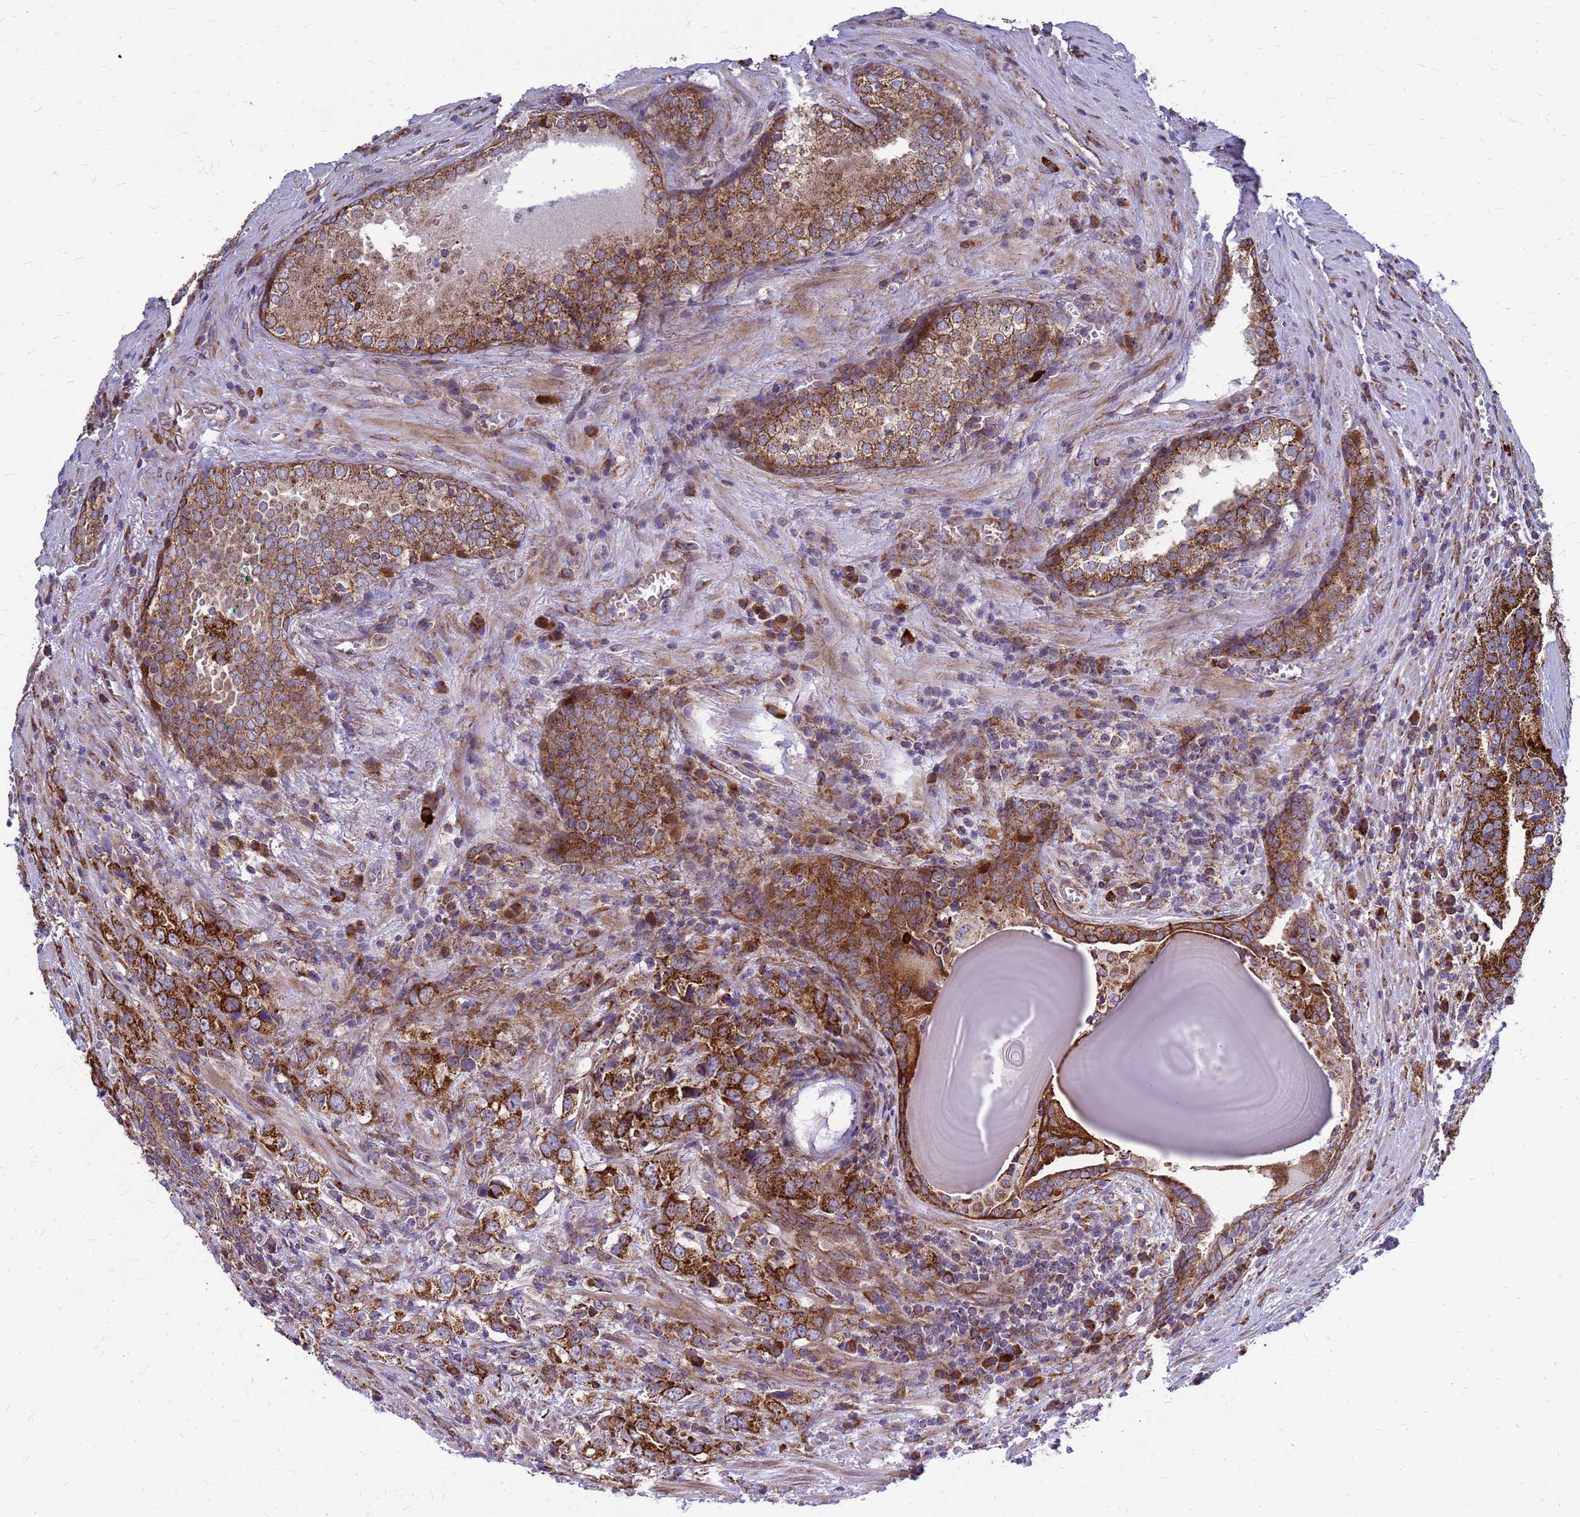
{"staining": {"intensity": "strong", "quantity": ">75%", "location": "cytoplasmic/membranous"}, "tissue": "prostate cancer", "cell_type": "Tumor cells", "image_type": "cancer", "snomed": [{"axis": "morphology", "description": "Adenocarcinoma, High grade"}, {"axis": "topography", "description": "Prostate"}], "caption": "Strong cytoplasmic/membranous protein positivity is identified in approximately >75% of tumor cells in high-grade adenocarcinoma (prostate). (Brightfield microscopy of DAB IHC at high magnification).", "gene": "FSTL4", "patient": {"sex": "male", "age": 71}}